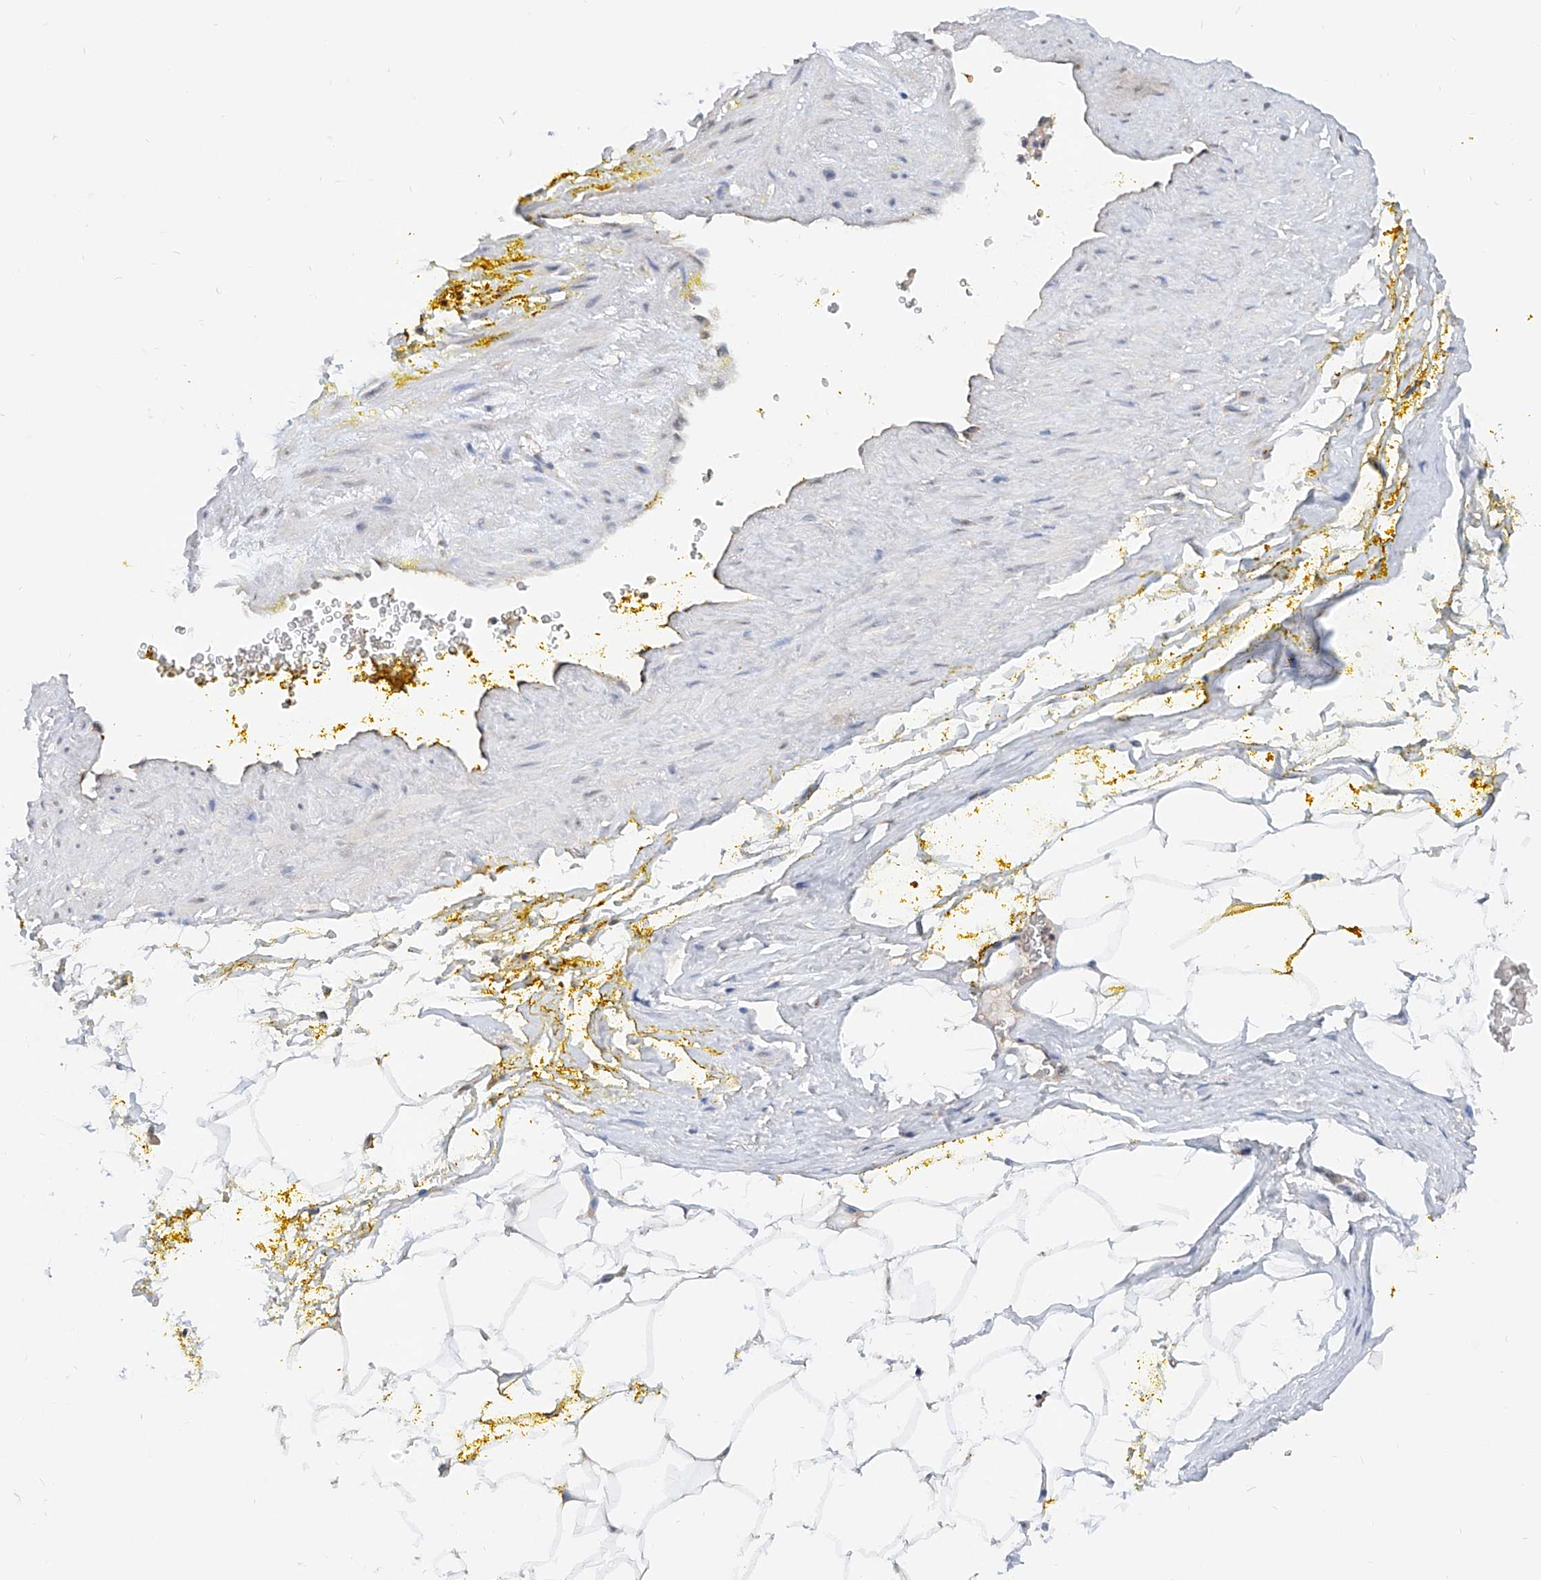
{"staining": {"intensity": "weak", "quantity": "25%-75%", "location": "cytoplasmic/membranous"}, "tissue": "adipose tissue", "cell_type": "Adipocytes", "image_type": "normal", "snomed": [{"axis": "morphology", "description": "Normal tissue, NOS"}, {"axis": "morphology", "description": "Adenocarcinoma, Low grade"}, {"axis": "topography", "description": "Prostate"}, {"axis": "topography", "description": "Peripheral nerve tissue"}], "caption": "Protein analysis of unremarkable adipose tissue displays weak cytoplasmic/membranous staining in approximately 25%-75% of adipocytes. The staining is performed using DAB brown chromogen to label protein expression. The nuclei are counter-stained blue using hematoxylin.", "gene": "CARMIL3", "patient": {"sex": "male", "age": 63}}